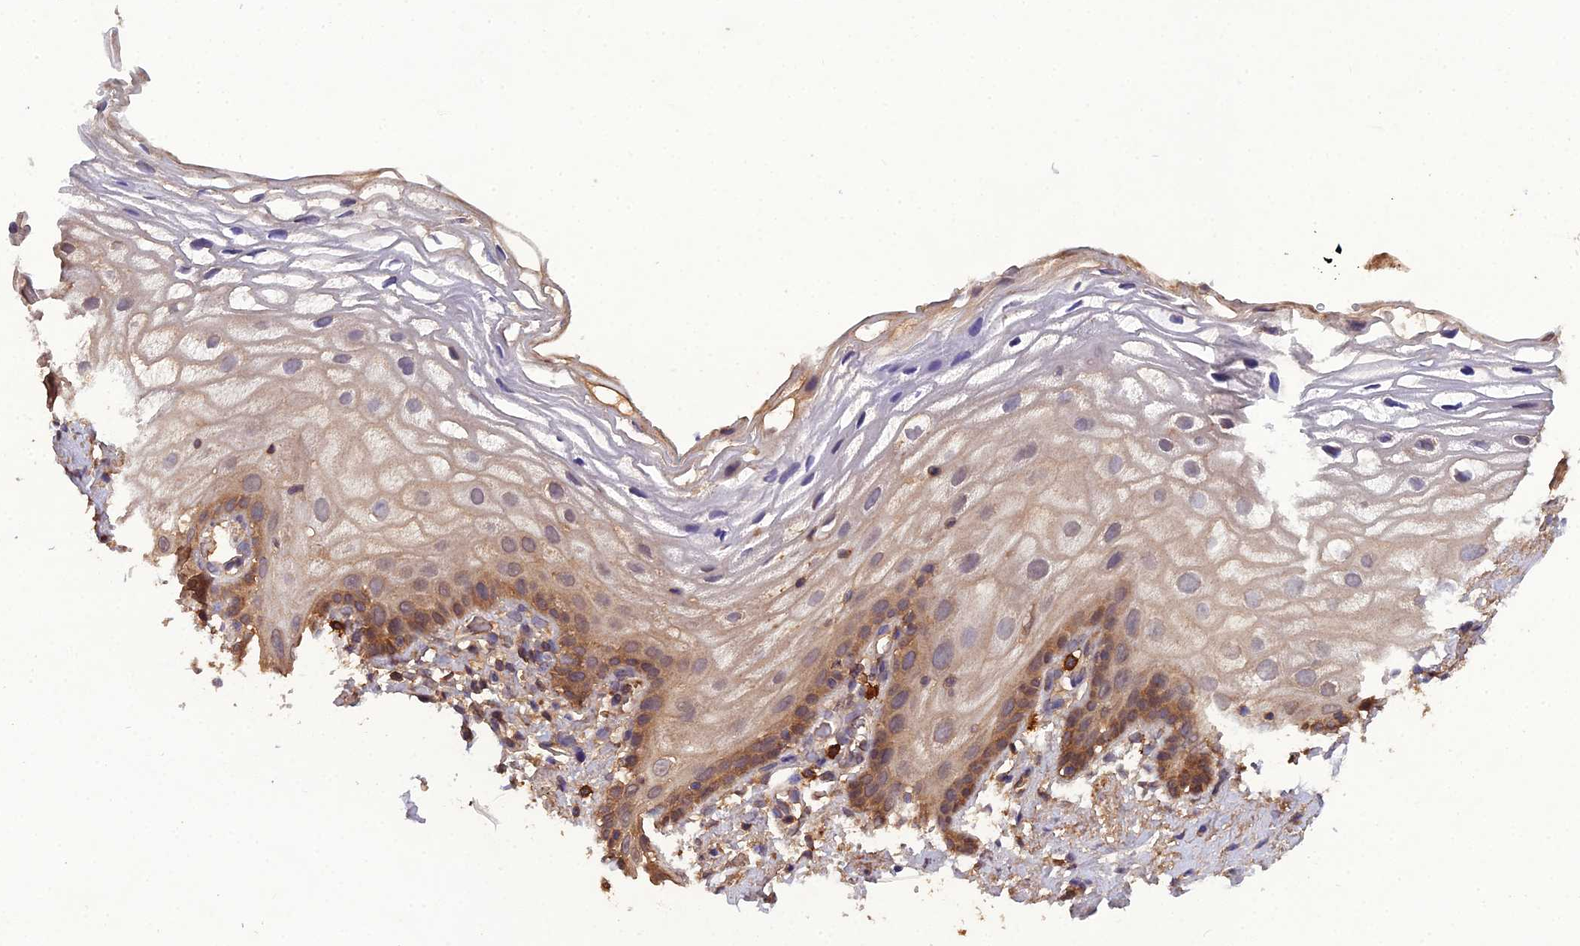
{"staining": {"intensity": "moderate", "quantity": "25%-75%", "location": "cytoplasmic/membranous"}, "tissue": "vagina", "cell_type": "Squamous epithelial cells", "image_type": "normal", "snomed": [{"axis": "morphology", "description": "Normal tissue, NOS"}, {"axis": "morphology", "description": "Adenocarcinoma, NOS"}, {"axis": "topography", "description": "Rectum"}, {"axis": "topography", "description": "Vagina"}], "caption": "Immunohistochemistry (DAB) staining of unremarkable vagina demonstrates moderate cytoplasmic/membranous protein positivity in about 25%-75% of squamous epithelial cells.", "gene": "TMEM258", "patient": {"sex": "female", "age": 71}}